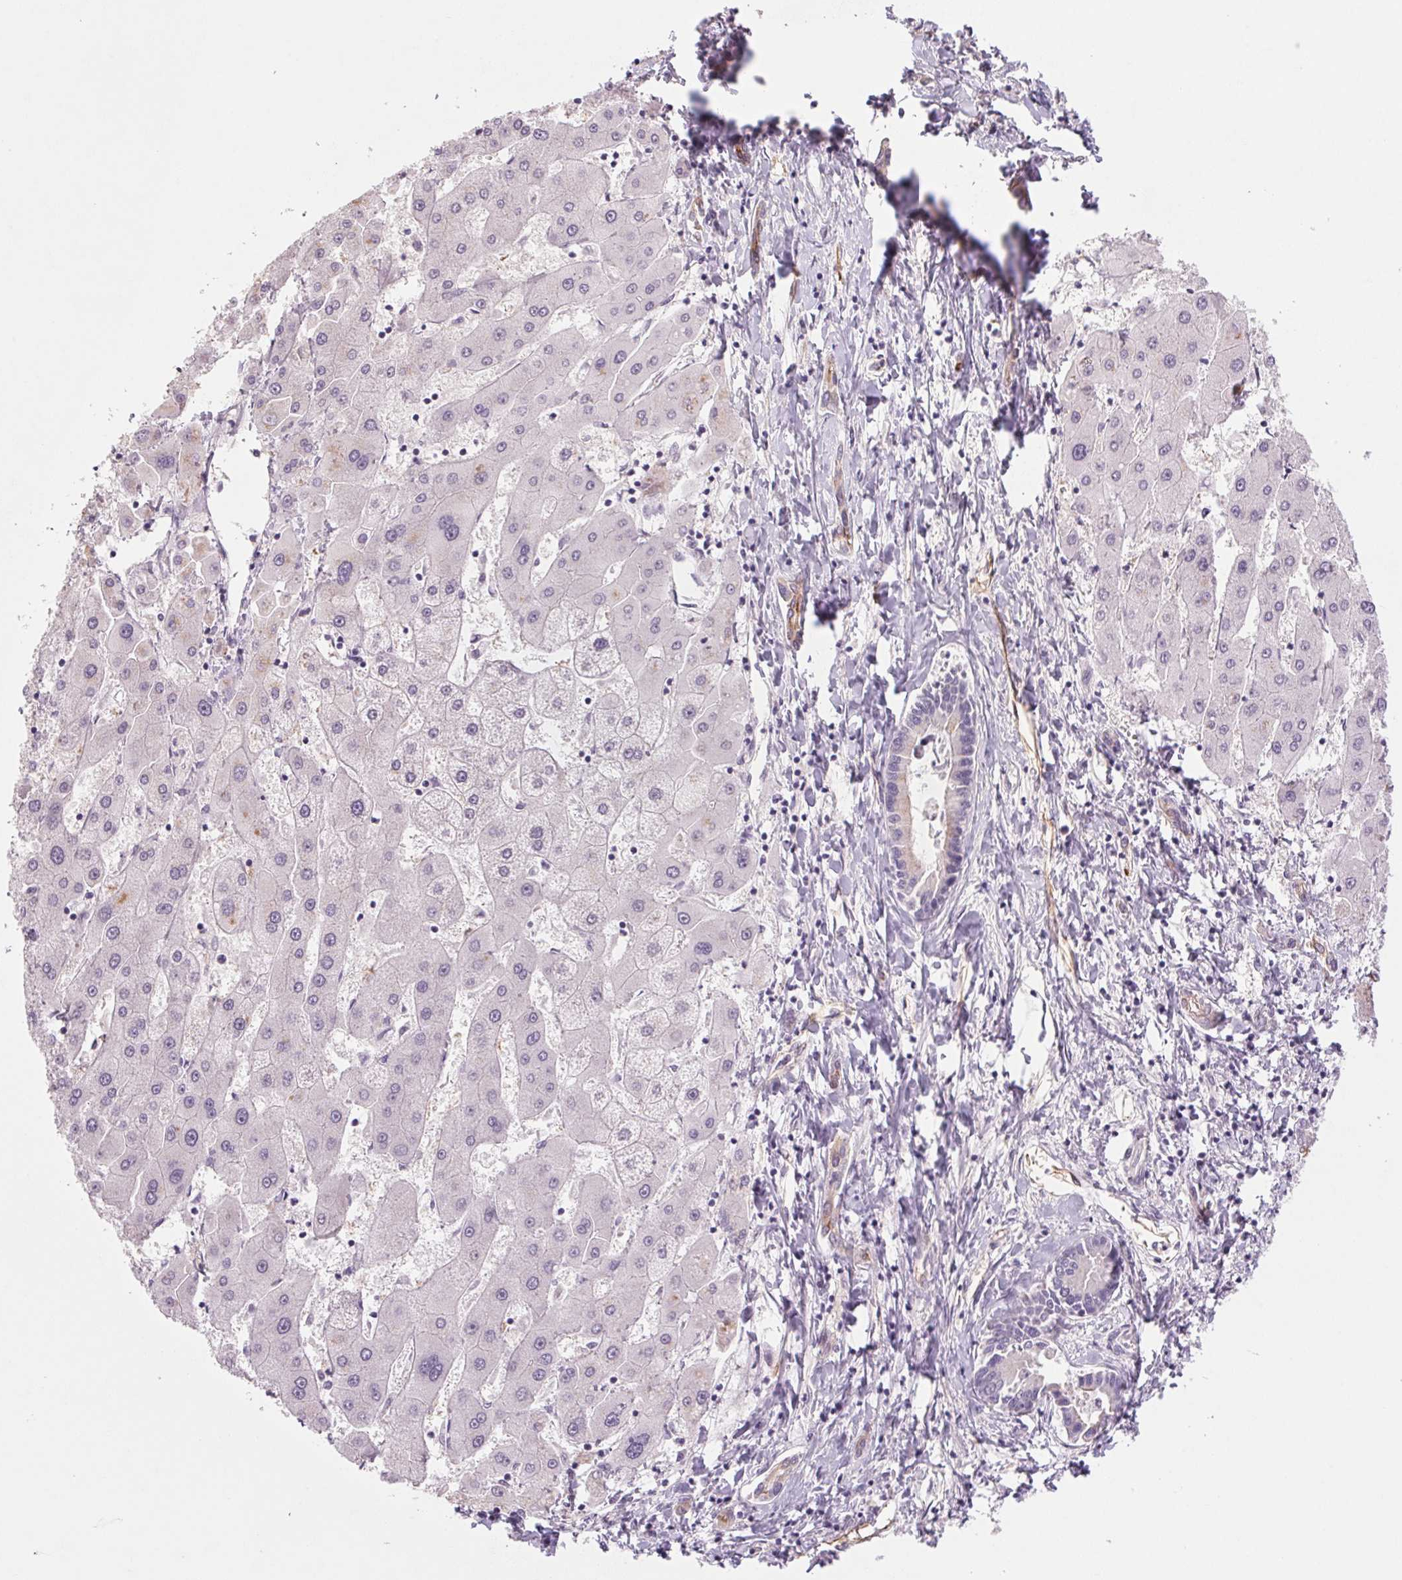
{"staining": {"intensity": "negative", "quantity": "none", "location": "none"}, "tissue": "liver cancer", "cell_type": "Tumor cells", "image_type": "cancer", "snomed": [{"axis": "morphology", "description": "Cholangiocarcinoma"}, {"axis": "topography", "description": "Liver"}], "caption": "A histopathology image of liver cancer stained for a protein displays no brown staining in tumor cells.", "gene": "MS4A13", "patient": {"sex": "male", "age": 66}}